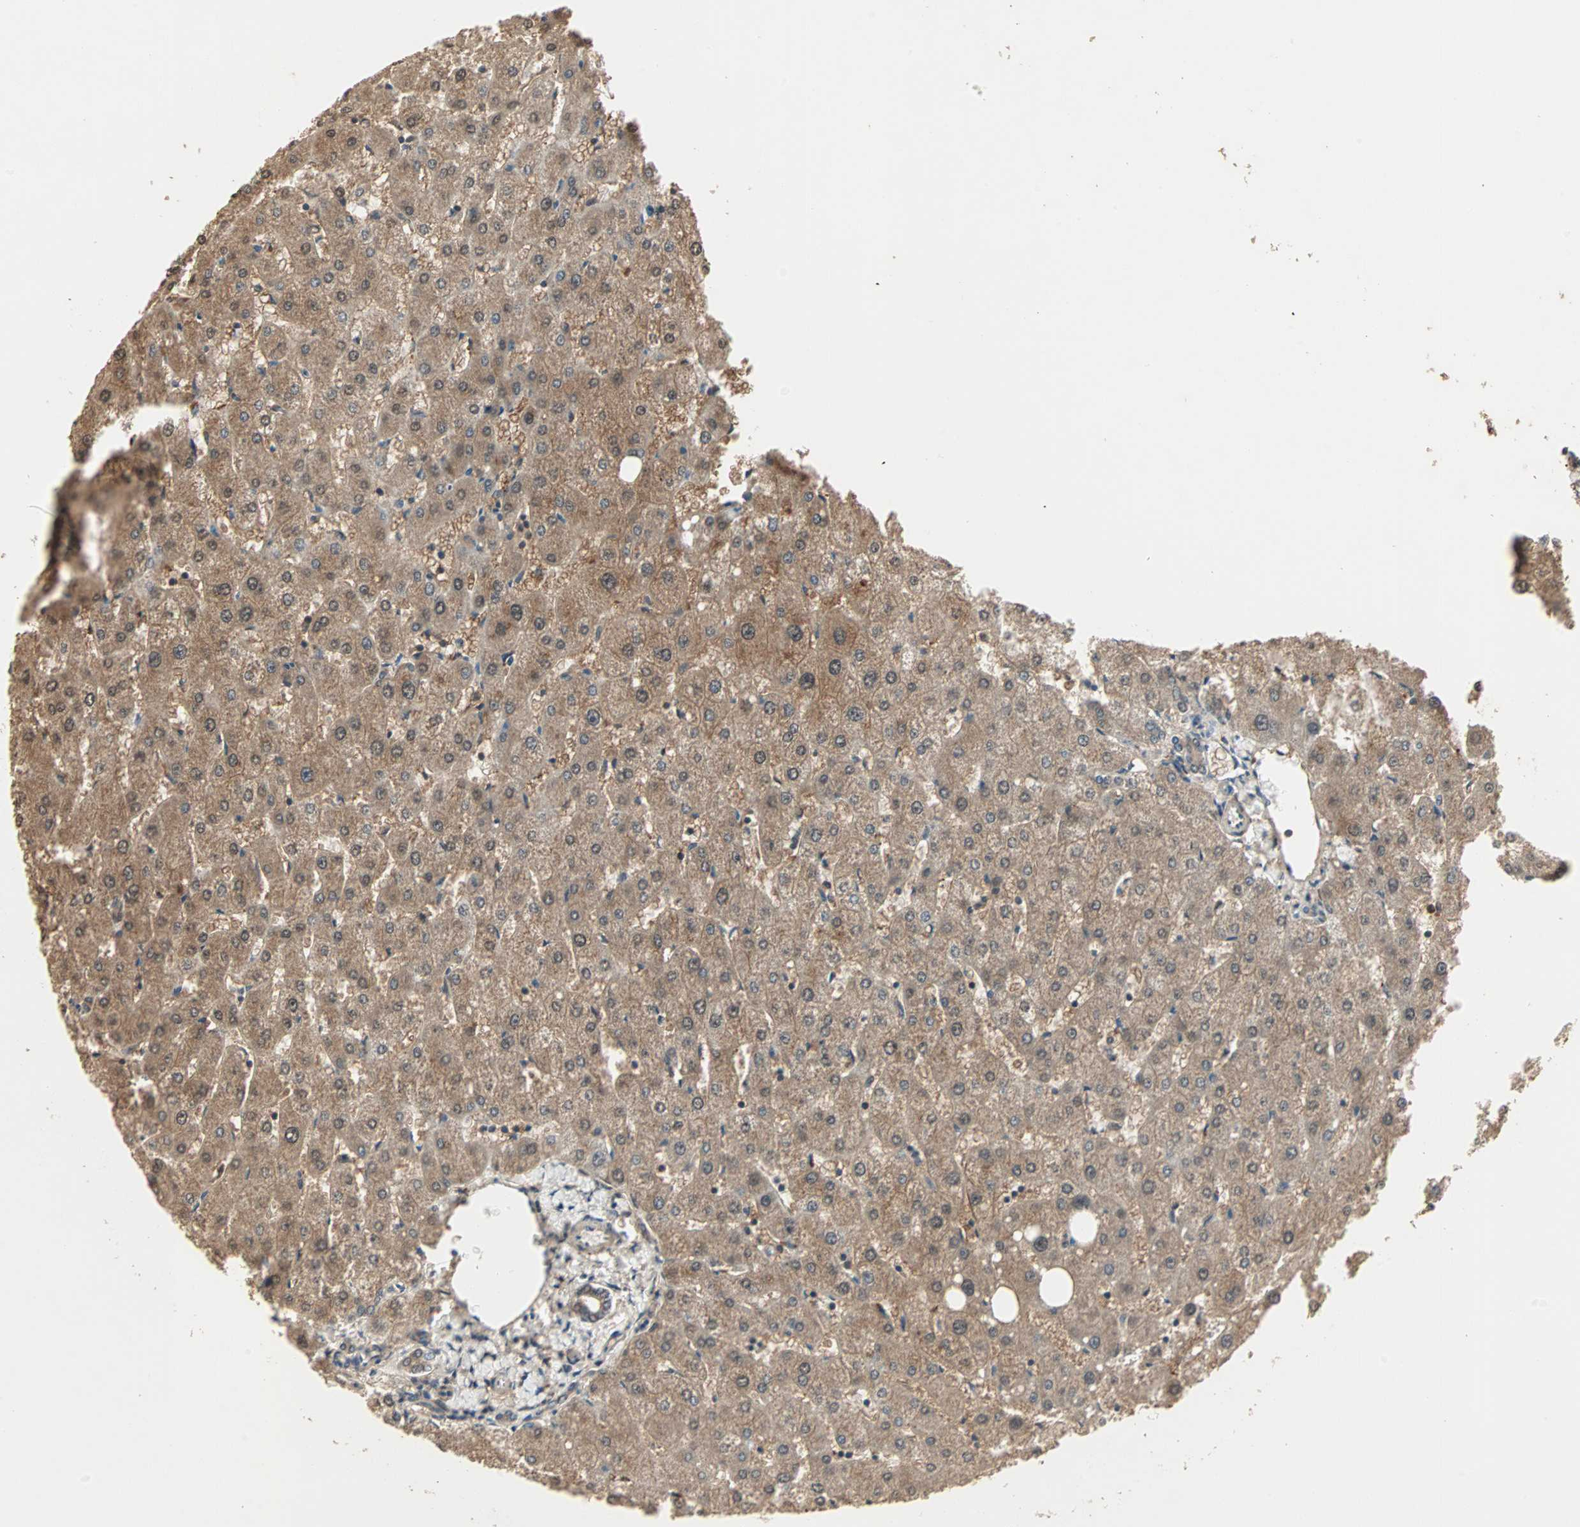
{"staining": {"intensity": "moderate", "quantity": ">75%", "location": "cytoplasmic/membranous"}, "tissue": "liver", "cell_type": "Cholangiocytes", "image_type": "normal", "snomed": [{"axis": "morphology", "description": "Normal tissue, NOS"}, {"axis": "topography", "description": "Liver"}], "caption": "A micrograph of liver stained for a protein exhibits moderate cytoplasmic/membranous brown staining in cholangiocytes. Using DAB (brown) and hematoxylin (blue) stains, captured at high magnification using brightfield microscopy.", "gene": "DRG2", "patient": {"sex": "male", "age": 67}}